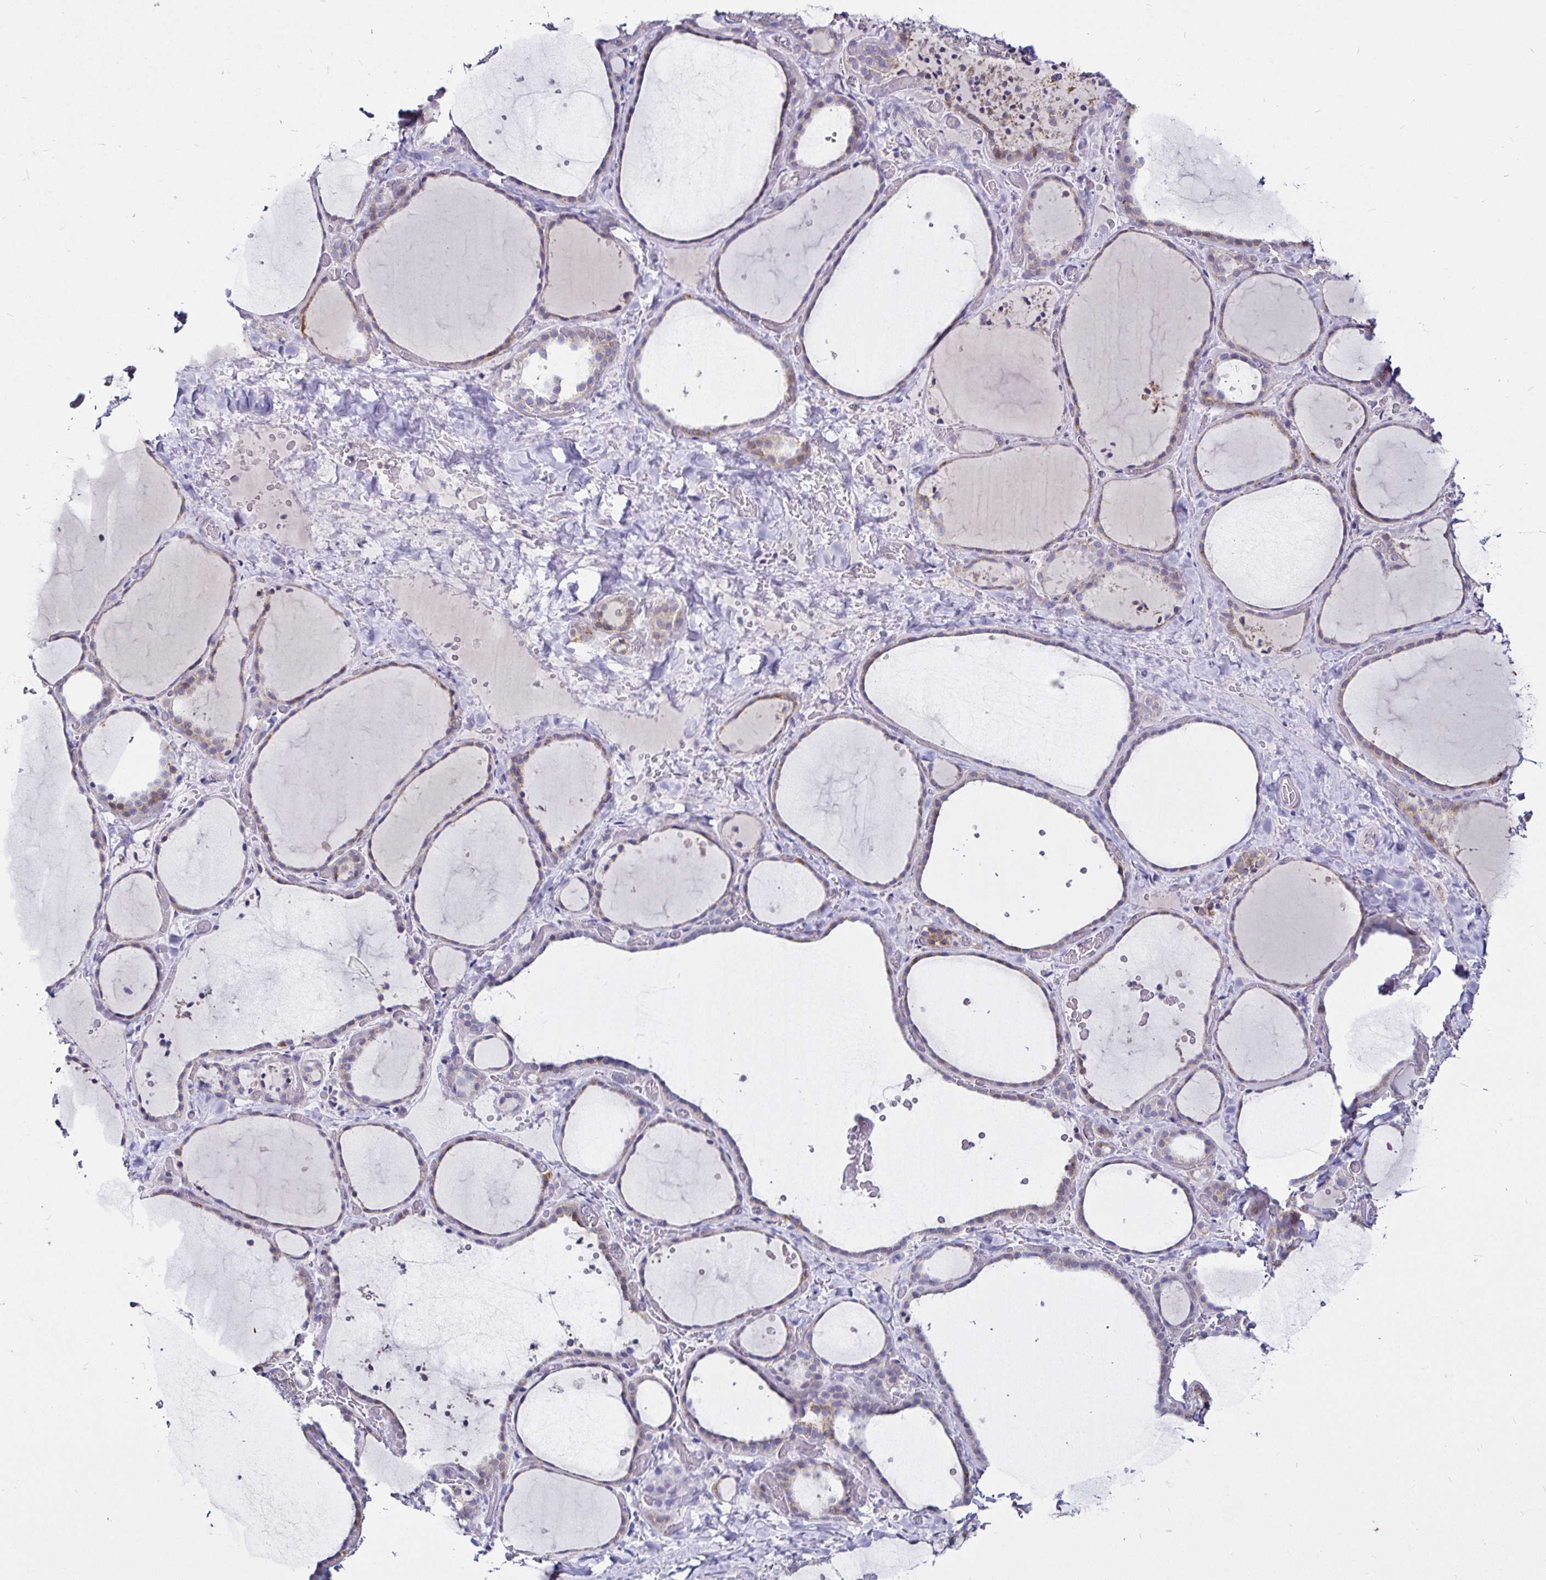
{"staining": {"intensity": "weak", "quantity": "25%-75%", "location": "cytoplasmic/membranous"}, "tissue": "thyroid gland", "cell_type": "Glandular cells", "image_type": "normal", "snomed": [{"axis": "morphology", "description": "Normal tissue, NOS"}, {"axis": "topography", "description": "Thyroid gland"}], "caption": "Protein staining demonstrates weak cytoplasmic/membranous positivity in approximately 25%-75% of glandular cells in unremarkable thyroid gland. (Brightfield microscopy of DAB IHC at high magnification).", "gene": "PGAM2", "patient": {"sex": "female", "age": 36}}